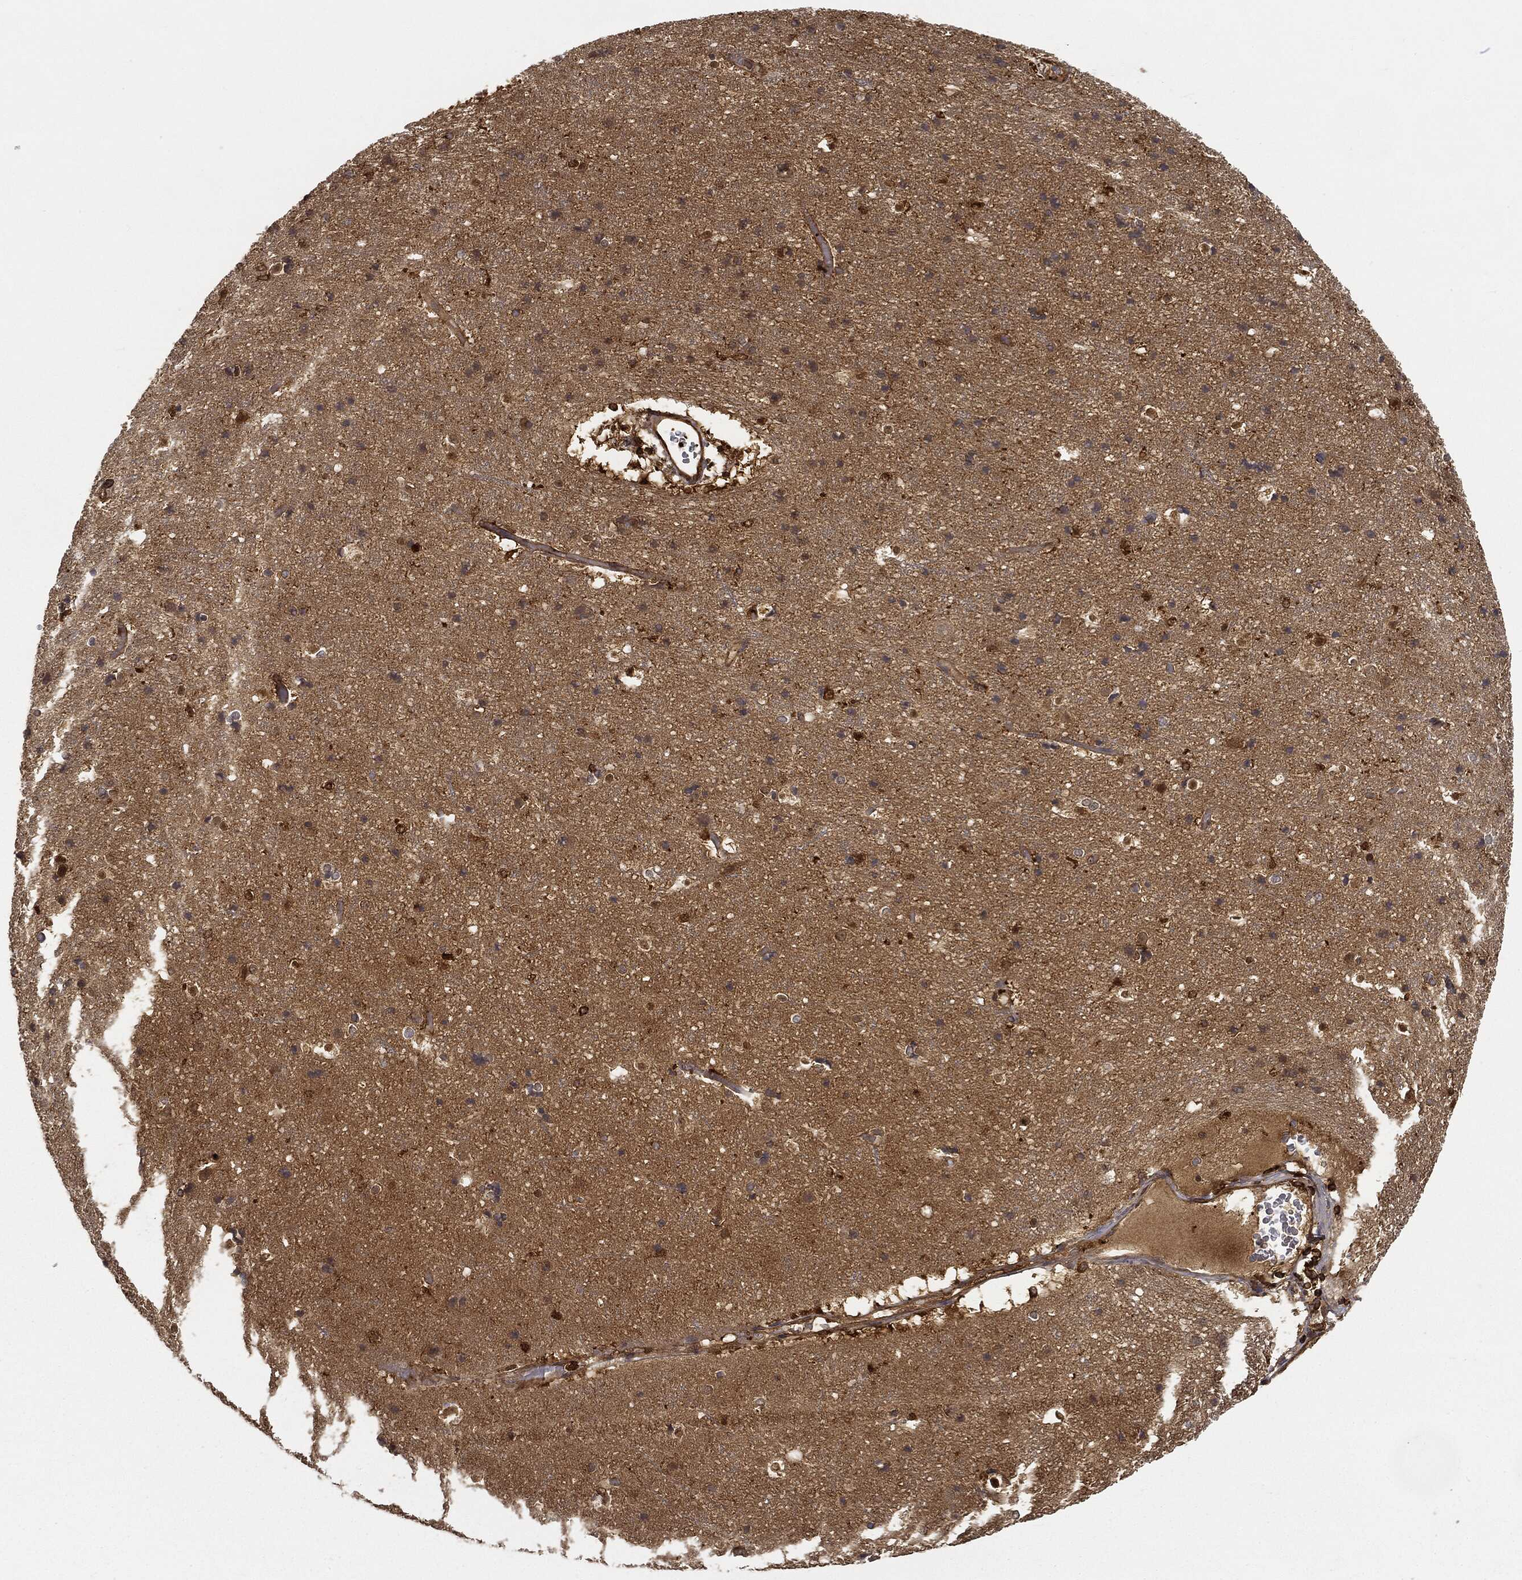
{"staining": {"intensity": "moderate", "quantity": ">75%", "location": "cytoplasmic/membranous"}, "tissue": "cerebral cortex", "cell_type": "Endothelial cells", "image_type": "normal", "snomed": [{"axis": "morphology", "description": "Normal tissue, NOS"}, {"axis": "topography", "description": "Cerebral cortex"}], "caption": "This image reveals immunohistochemistry staining of benign cerebral cortex, with medium moderate cytoplasmic/membranous expression in about >75% of endothelial cells.", "gene": "WDR1", "patient": {"sex": "female", "age": 52}}